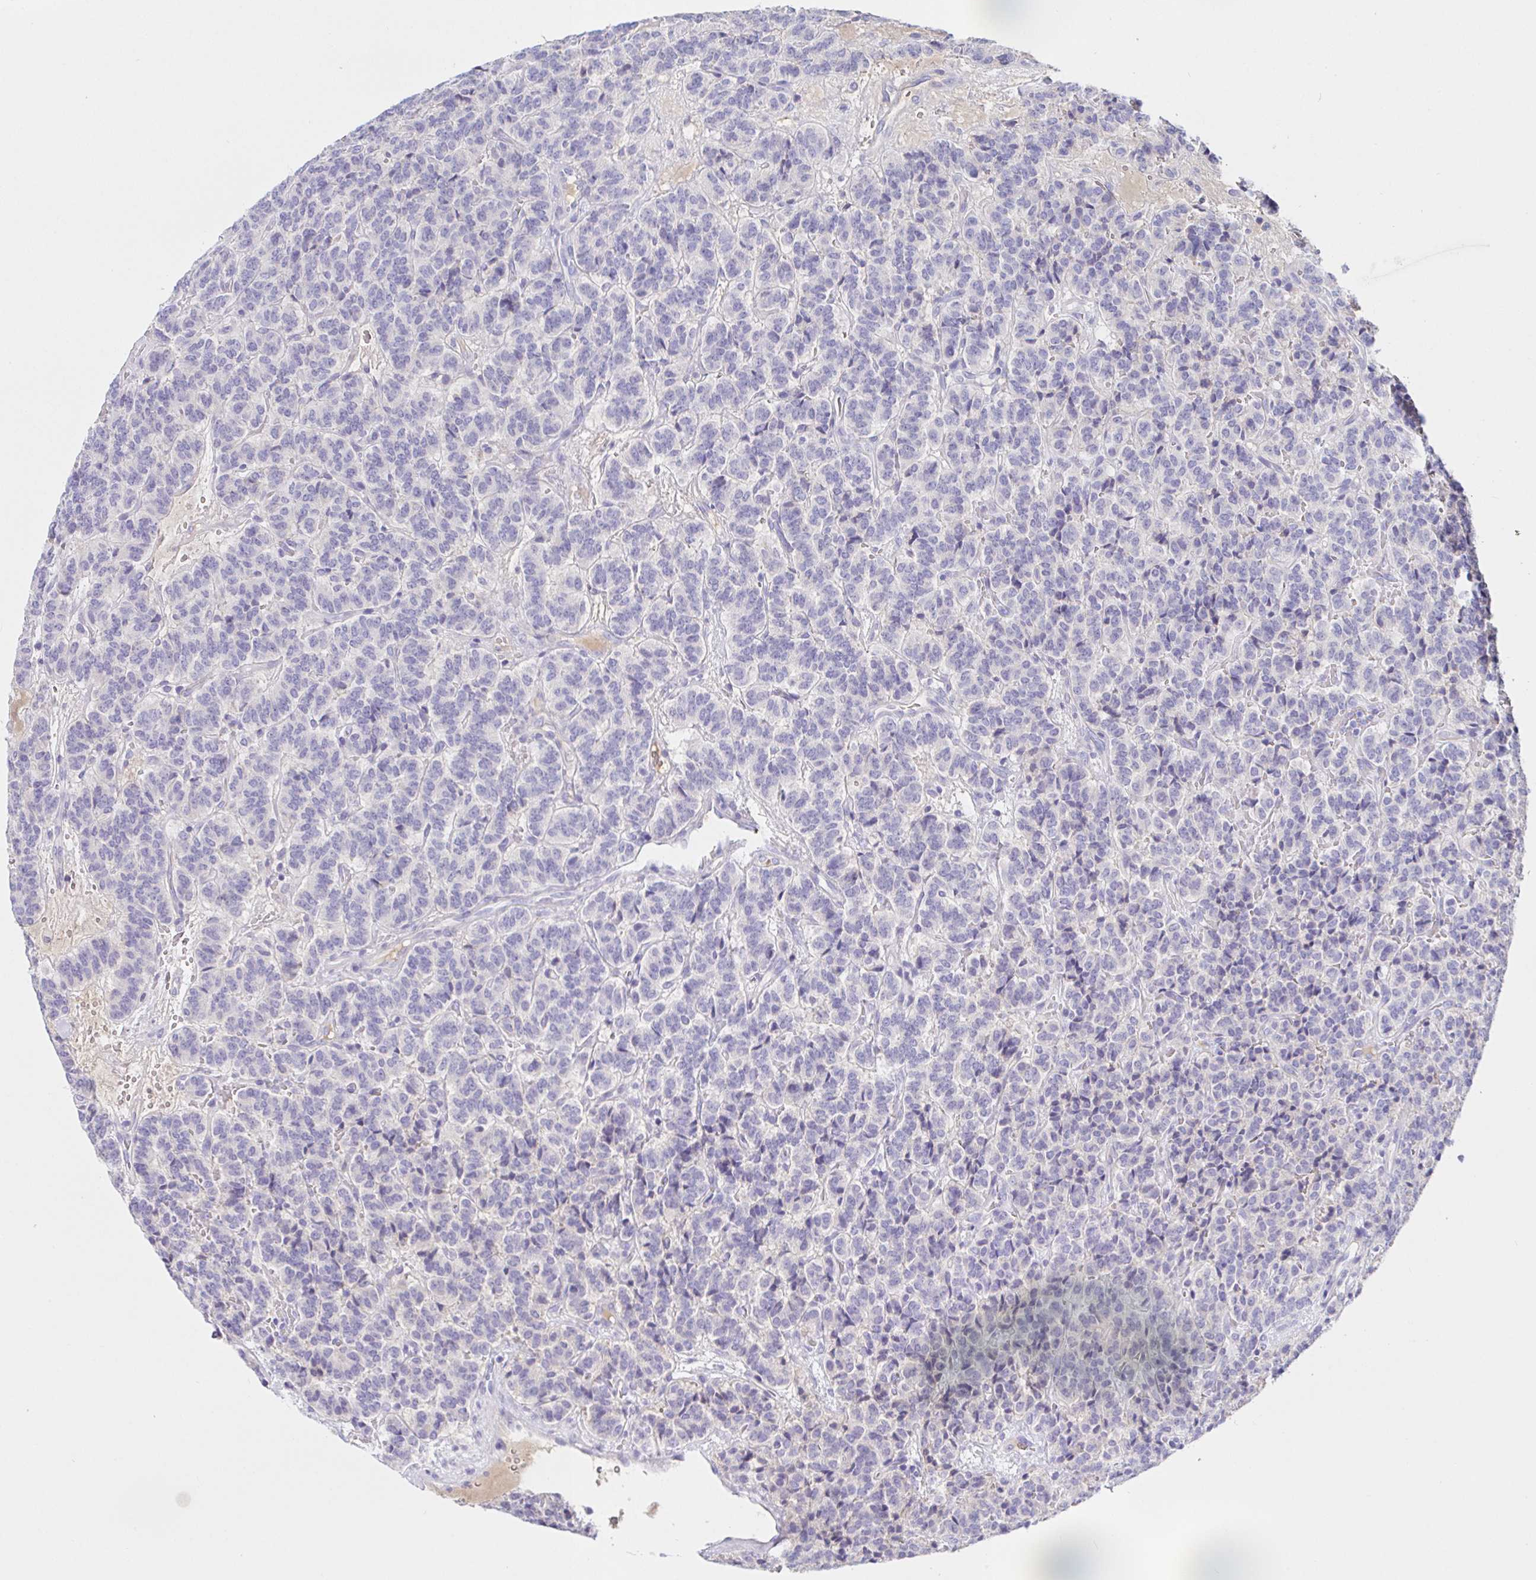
{"staining": {"intensity": "negative", "quantity": "none", "location": "none"}, "tissue": "carcinoid", "cell_type": "Tumor cells", "image_type": "cancer", "snomed": [{"axis": "morphology", "description": "Carcinoid, malignant, NOS"}, {"axis": "topography", "description": "Pancreas"}], "caption": "Micrograph shows no significant protein staining in tumor cells of carcinoid.", "gene": "SAA4", "patient": {"sex": "male", "age": 36}}